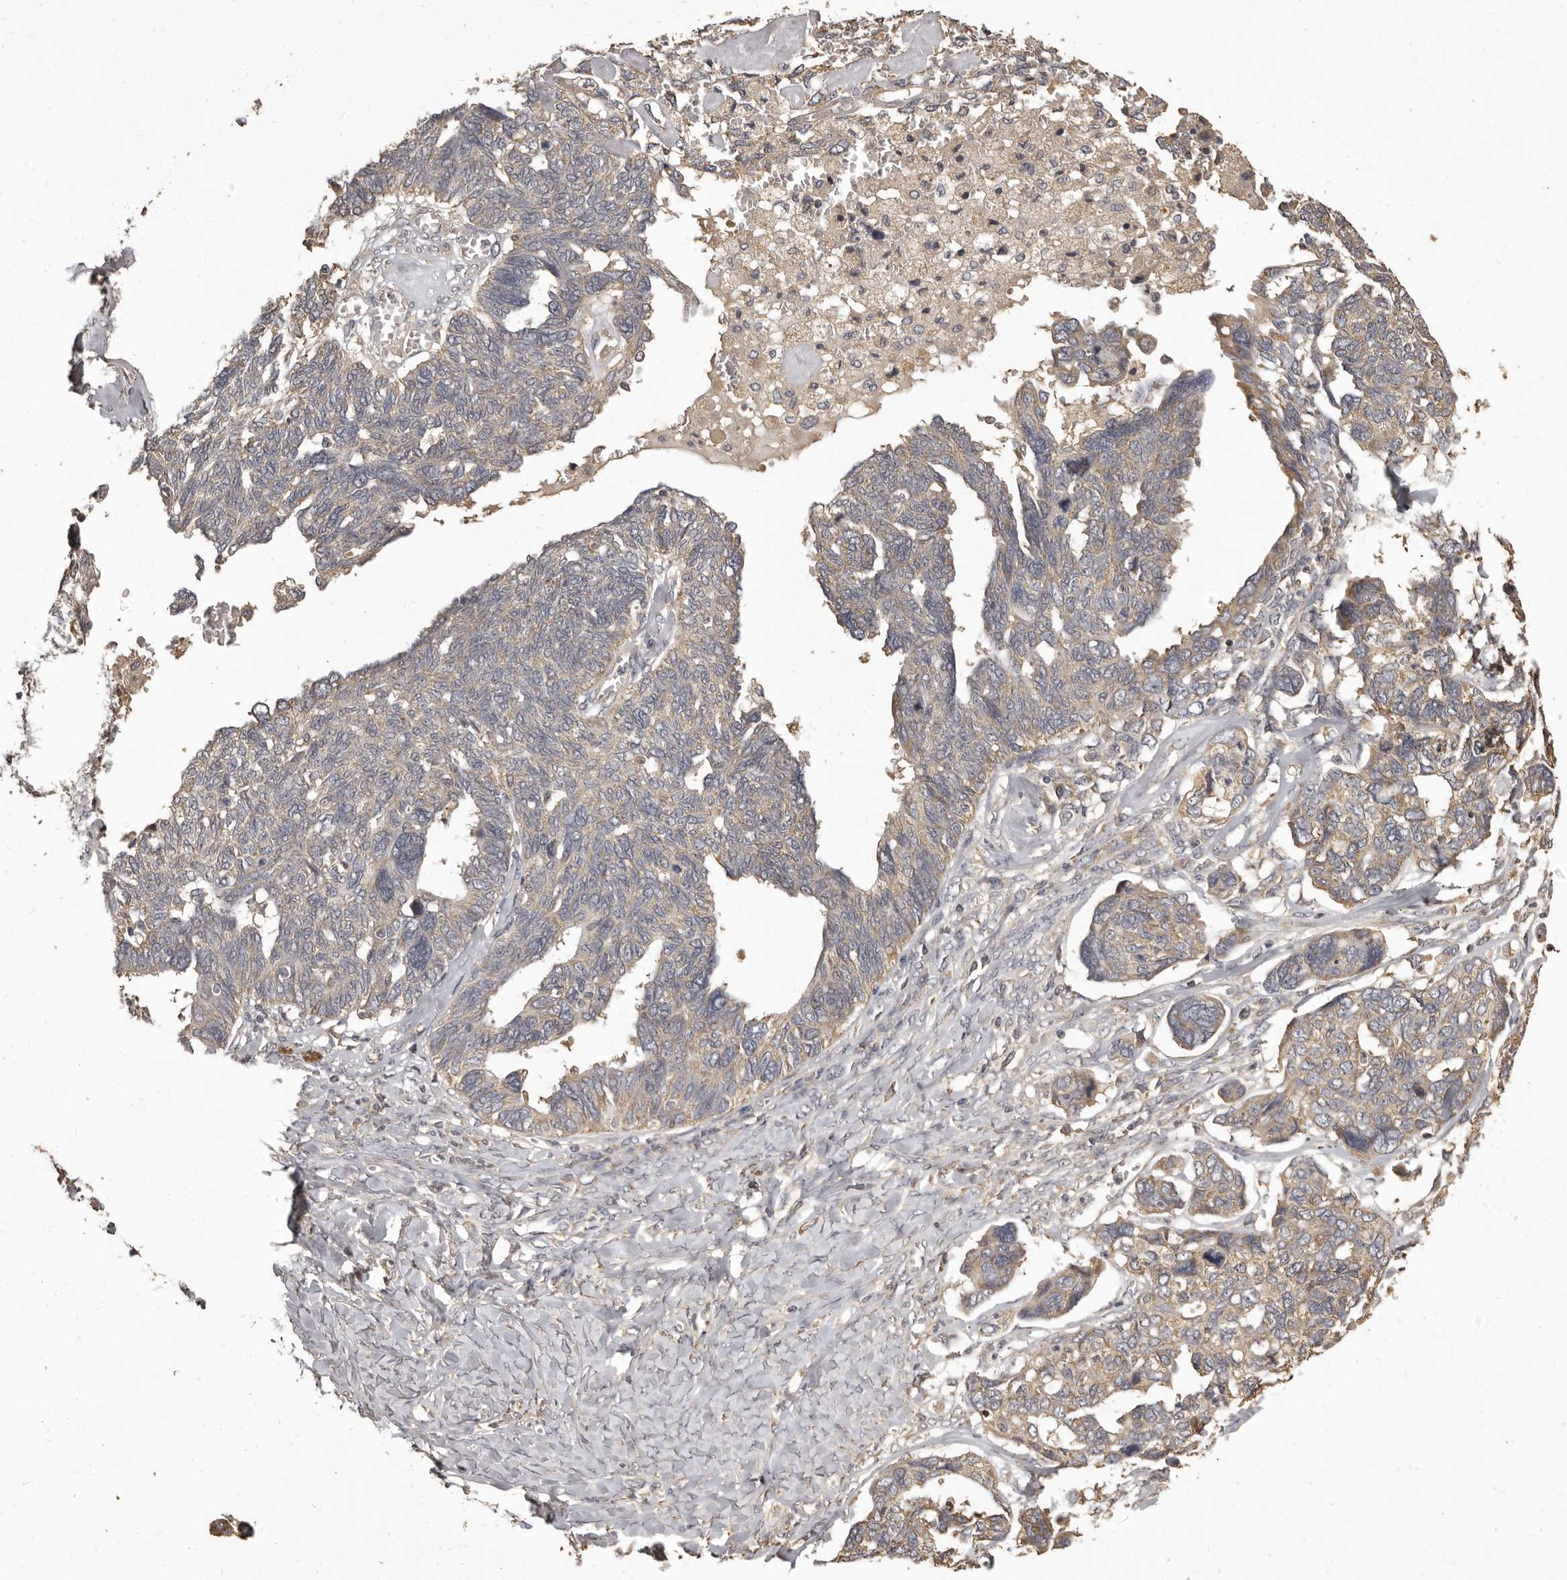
{"staining": {"intensity": "weak", "quantity": "25%-75%", "location": "cytoplasmic/membranous"}, "tissue": "ovarian cancer", "cell_type": "Tumor cells", "image_type": "cancer", "snomed": [{"axis": "morphology", "description": "Cystadenocarcinoma, serous, NOS"}, {"axis": "topography", "description": "Ovary"}], "caption": "This photomicrograph exhibits ovarian serous cystadenocarcinoma stained with immunohistochemistry to label a protein in brown. The cytoplasmic/membranous of tumor cells show weak positivity for the protein. Nuclei are counter-stained blue.", "gene": "MGAT5", "patient": {"sex": "female", "age": 79}}